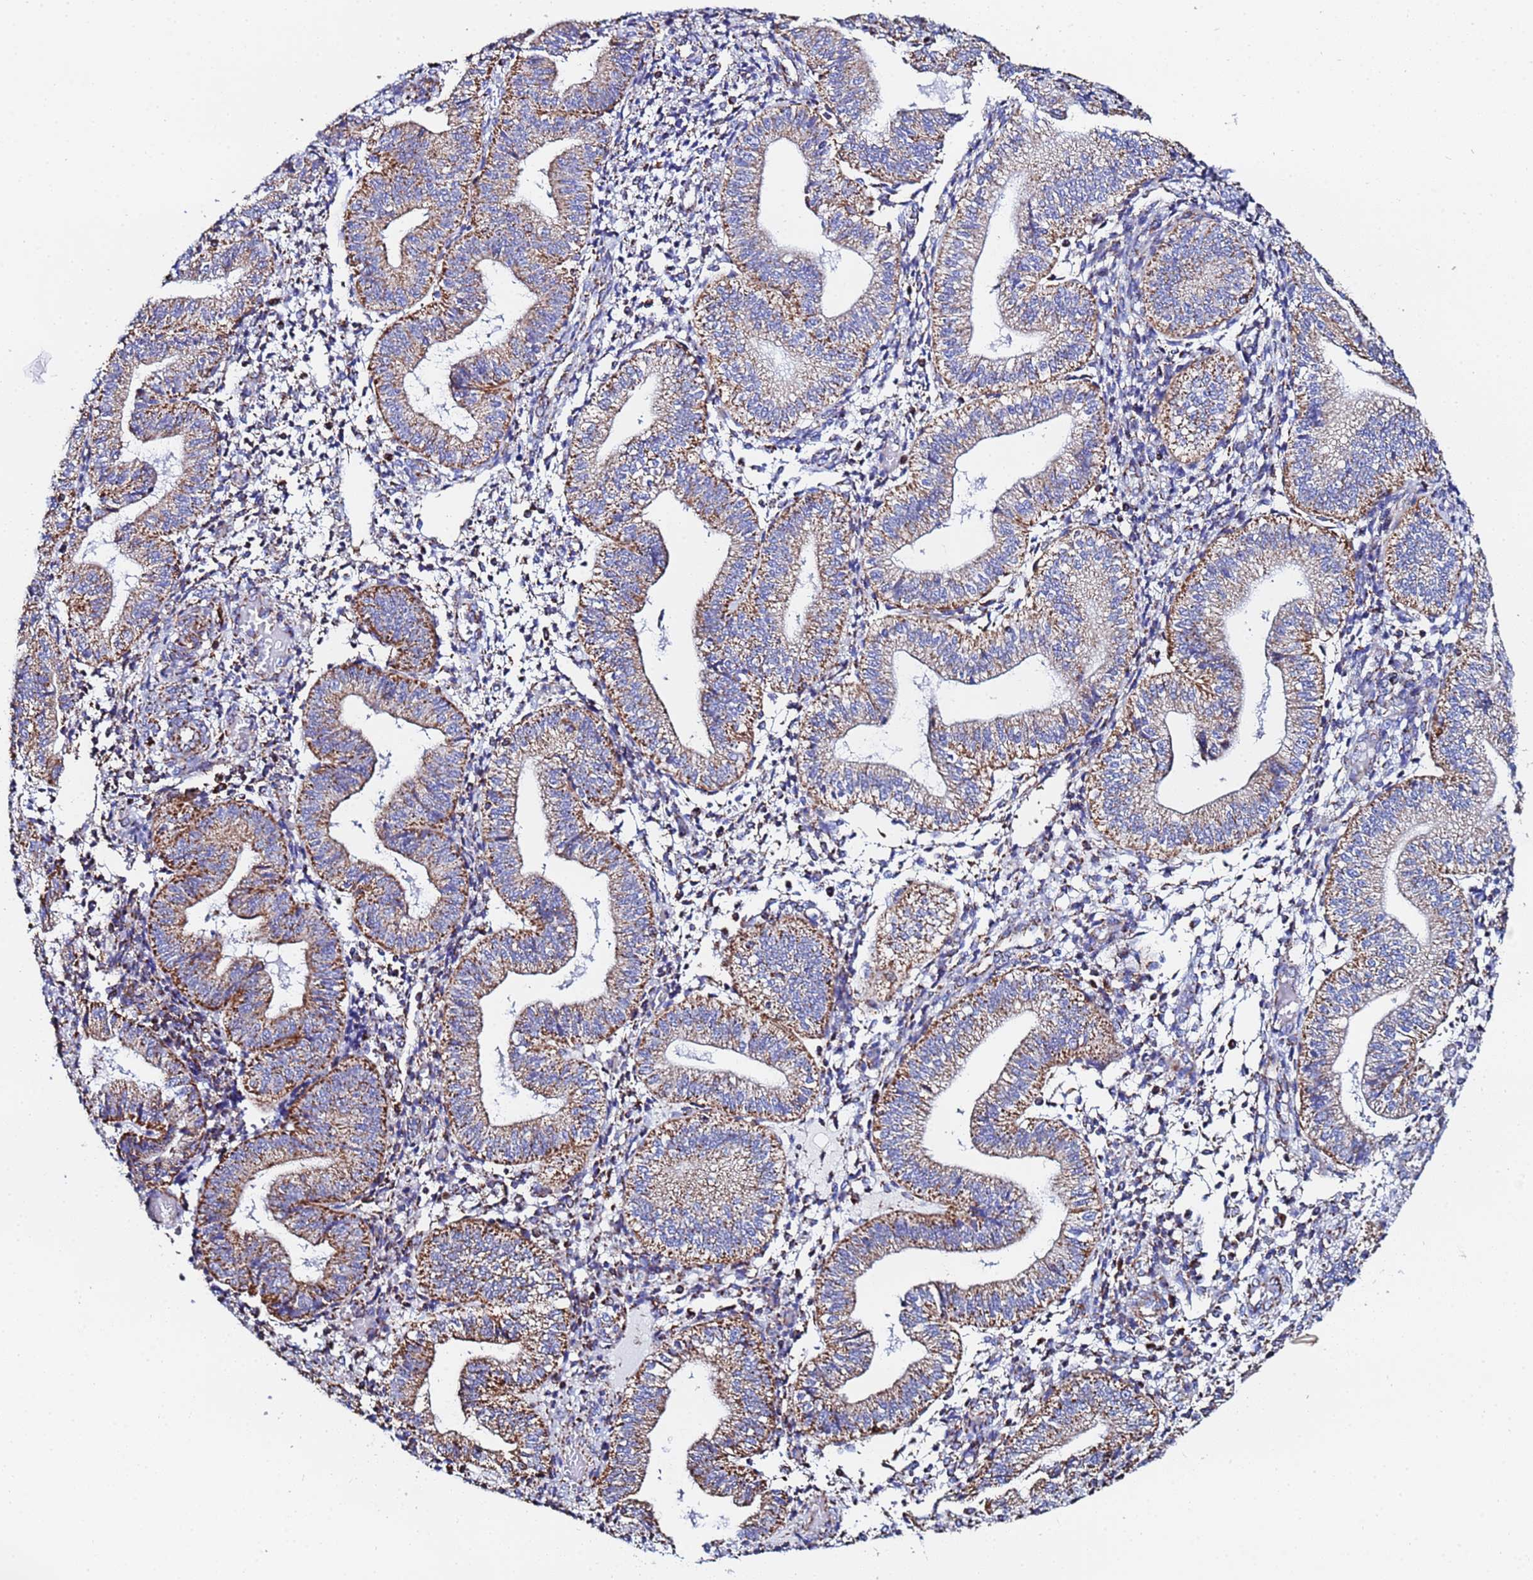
{"staining": {"intensity": "strong", "quantity": "25%-75%", "location": "cytoplasmic/membranous"}, "tissue": "endometrium", "cell_type": "Cells in endometrial stroma", "image_type": "normal", "snomed": [{"axis": "morphology", "description": "Normal tissue, NOS"}, {"axis": "topography", "description": "Endometrium"}], "caption": "A photomicrograph of human endometrium stained for a protein demonstrates strong cytoplasmic/membranous brown staining in cells in endometrial stroma. (Stains: DAB in brown, nuclei in blue, Microscopy: brightfield microscopy at high magnification).", "gene": "GLUD1", "patient": {"sex": "female", "age": 34}}